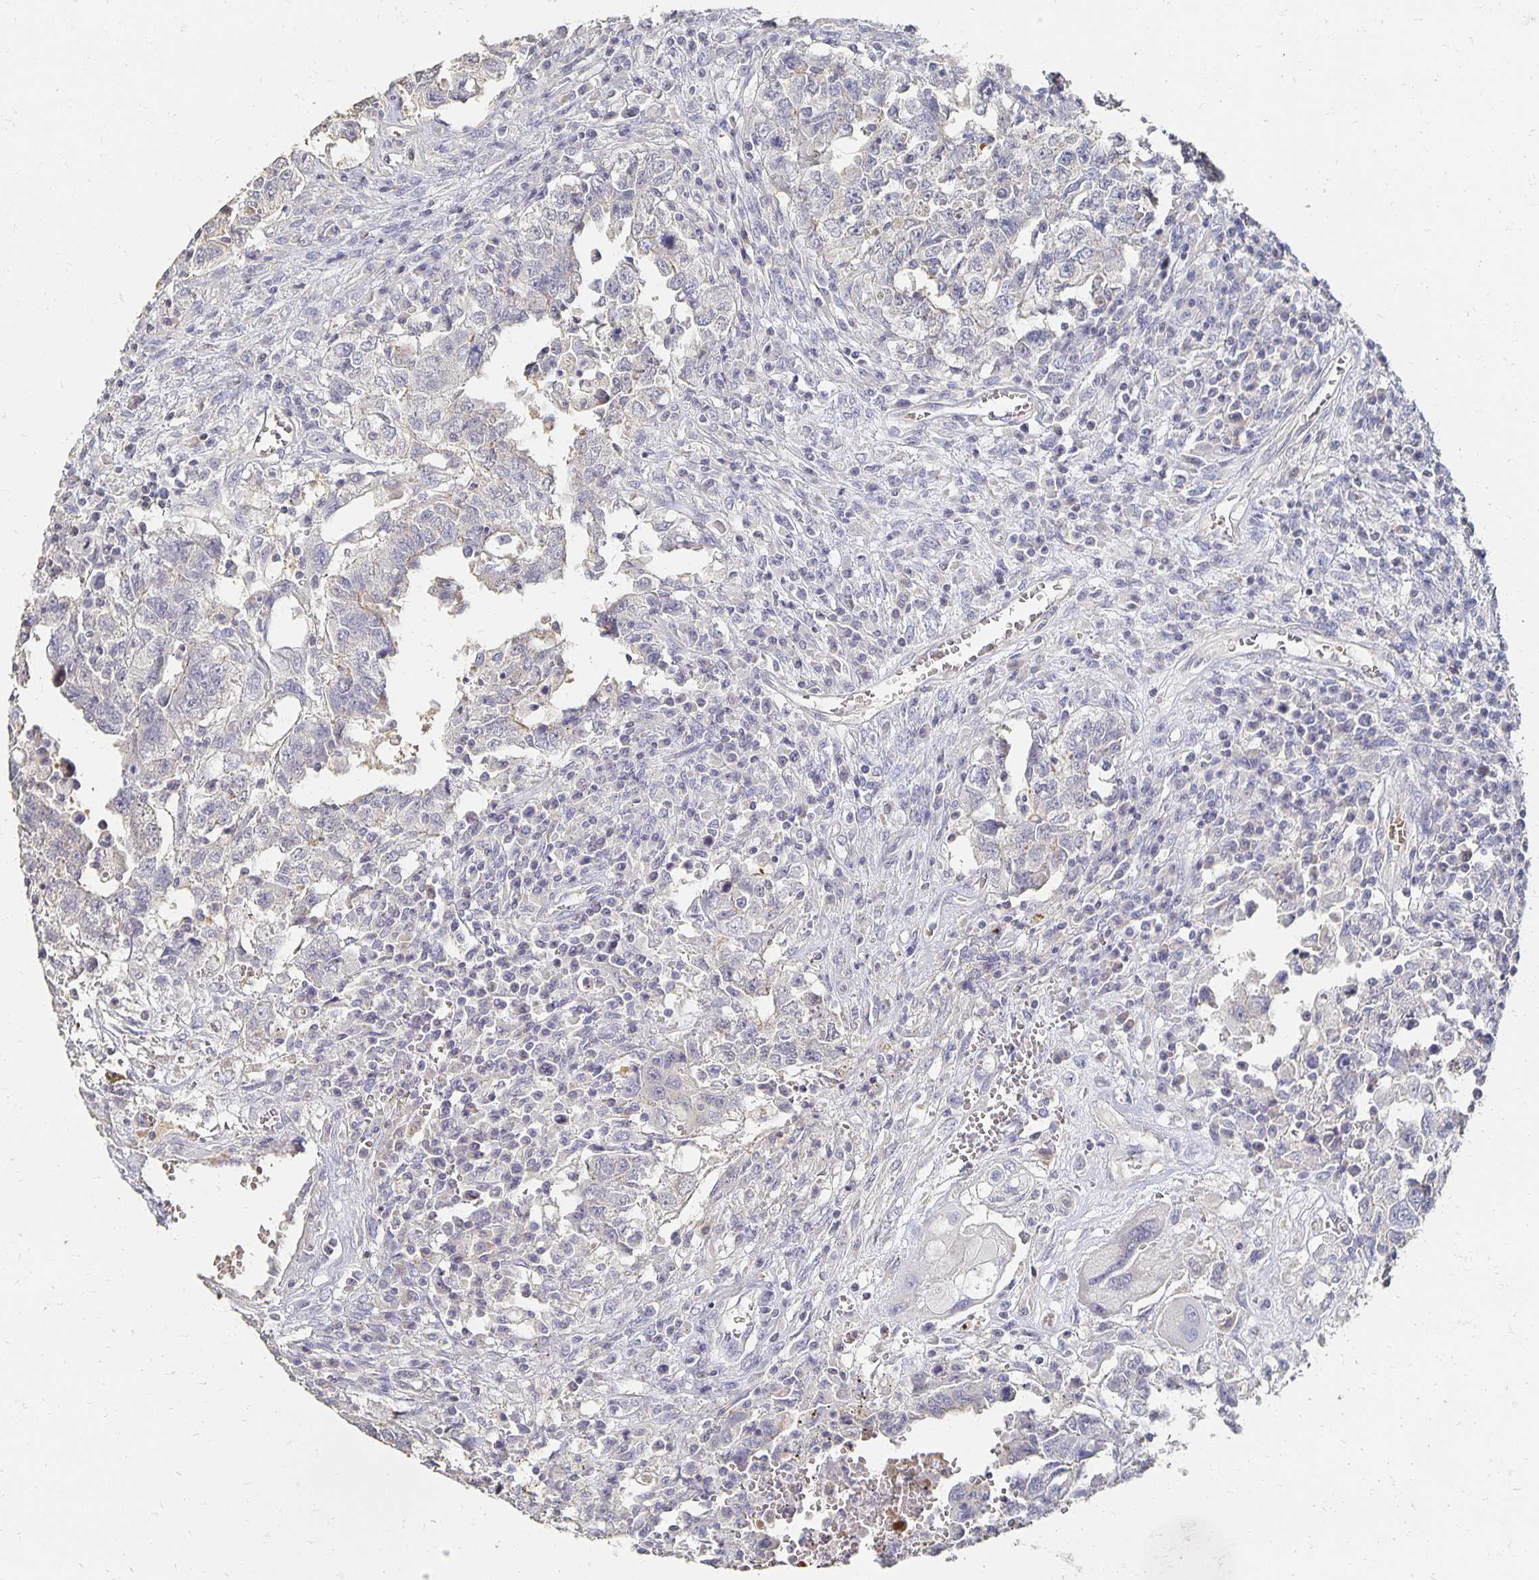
{"staining": {"intensity": "negative", "quantity": "none", "location": "none"}, "tissue": "testis cancer", "cell_type": "Tumor cells", "image_type": "cancer", "snomed": [{"axis": "morphology", "description": "Carcinoma, Embryonal, NOS"}, {"axis": "topography", "description": "Testis"}], "caption": "Immunohistochemistry (IHC) micrograph of testis embryonal carcinoma stained for a protein (brown), which exhibits no expression in tumor cells.", "gene": "CST6", "patient": {"sex": "male", "age": 26}}